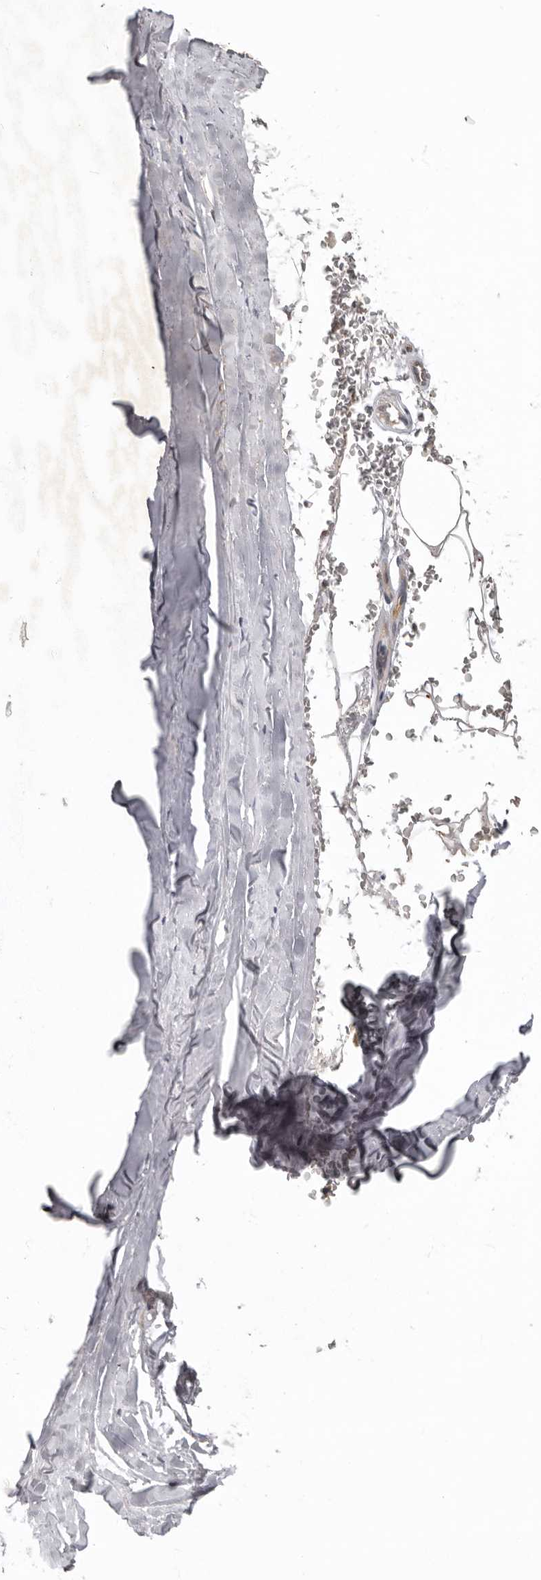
{"staining": {"intensity": "weak", "quantity": ">75%", "location": "cytoplasmic/membranous,nuclear"}, "tissue": "adipose tissue", "cell_type": "Adipocytes", "image_type": "normal", "snomed": [{"axis": "morphology", "description": "Normal tissue, NOS"}, {"axis": "topography", "description": "Cartilage tissue"}], "caption": "Weak cytoplasmic/membranous,nuclear staining is seen in approximately >75% of adipocytes in unremarkable adipose tissue.", "gene": "CDCA8", "patient": {"sex": "female", "age": 63}}